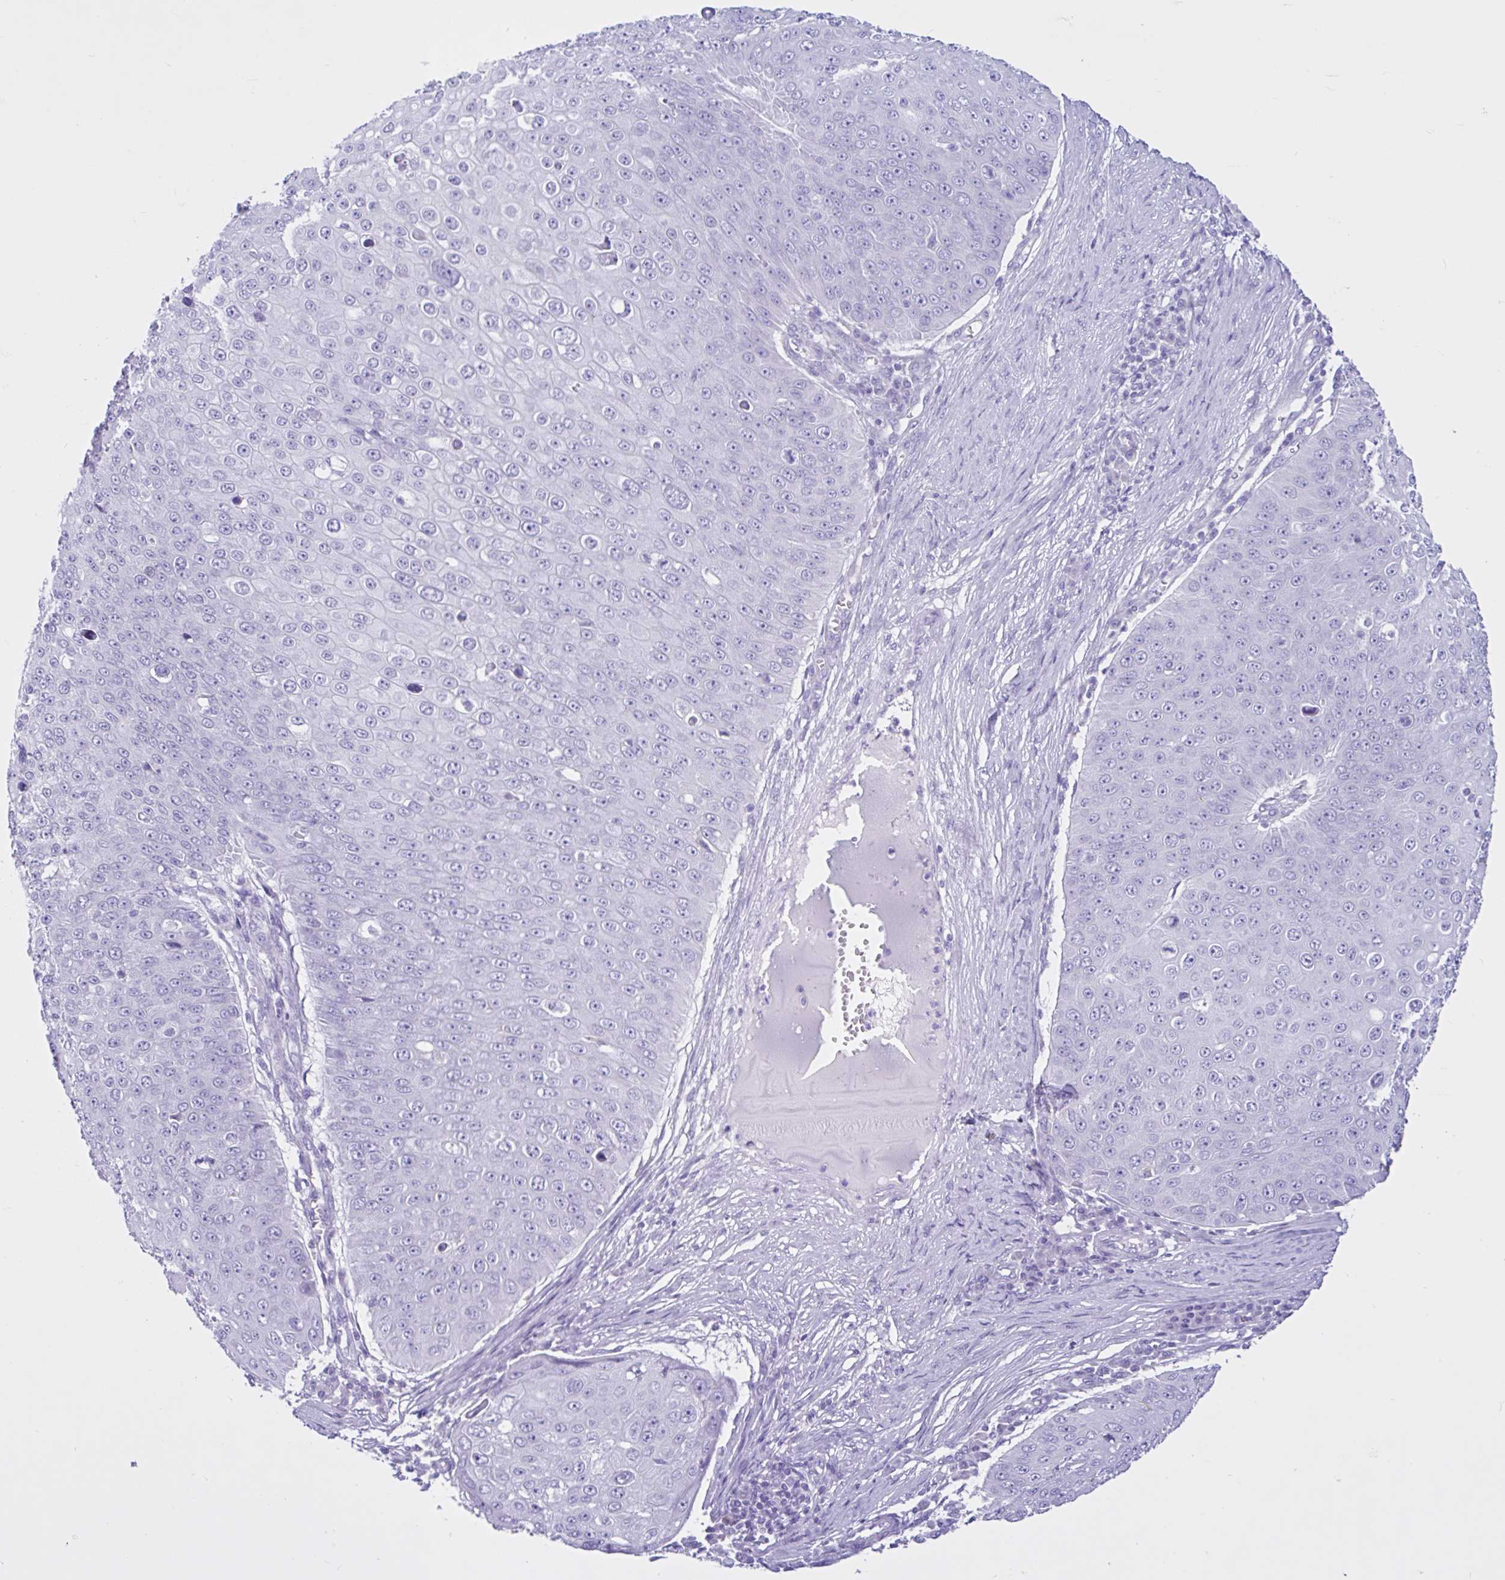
{"staining": {"intensity": "negative", "quantity": "none", "location": "none"}, "tissue": "skin cancer", "cell_type": "Tumor cells", "image_type": "cancer", "snomed": [{"axis": "morphology", "description": "Squamous cell carcinoma, NOS"}, {"axis": "topography", "description": "Skin"}], "caption": "A photomicrograph of skin squamous cell carcinoma stained for a protein demonstrates no brown staining in tumor cells.", "gene": "CYP19A1", "patient": {"sex": "male", "age": 71}}